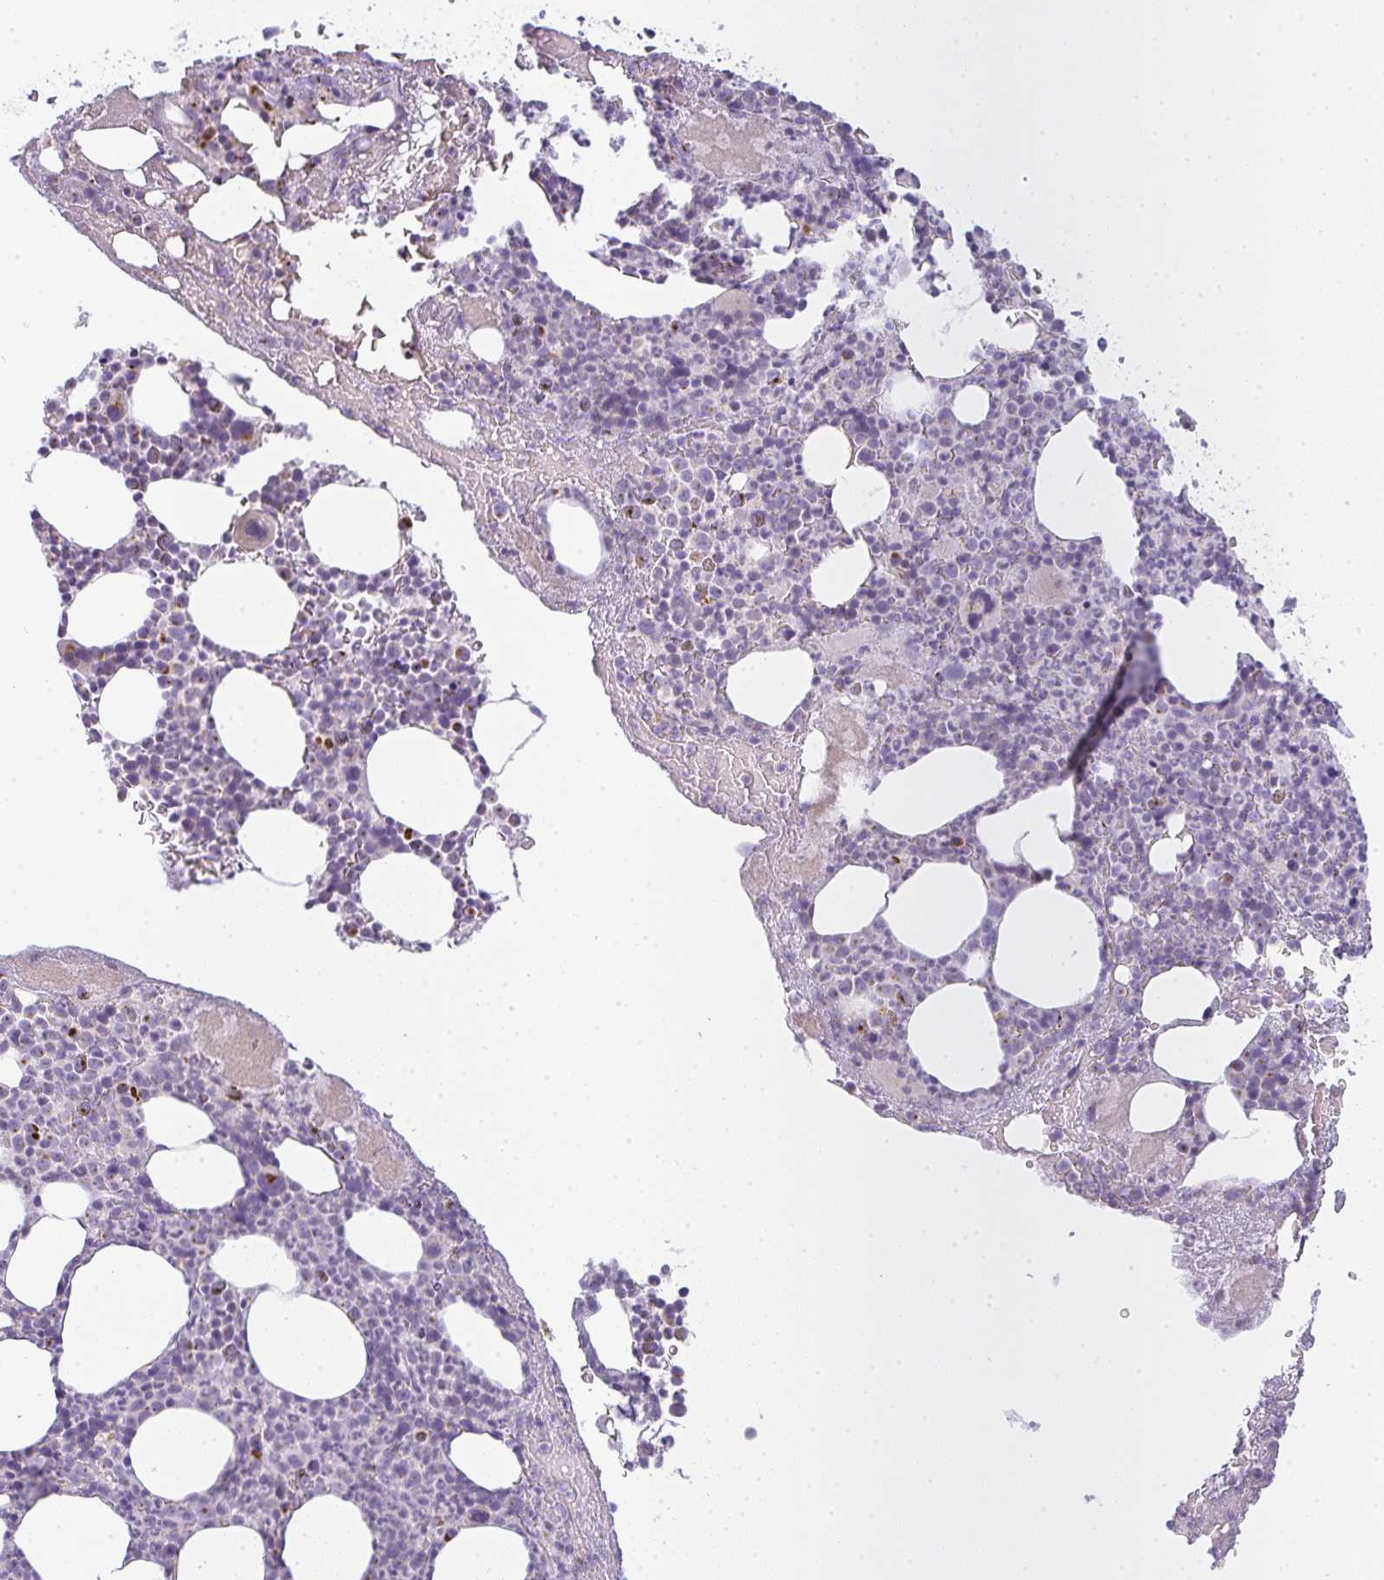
{"staining": {"intensity": "moderate", "quantity": "<25%", "location": "cytoplasmic/membranous"}, "tissue": "bone marrow", "cell_type": "Hematopoietic cells", "image_type": "normal", "snomed": [{"axis": "morphology", "description": "Normal tissue, NOS"}, {"axis": "topography", "description": "Bone marrow"}], "caption": "Bone marrow stained with DAB IHC demonstrates low levels of moderate cytoplasmic/membranous staining in approximately <25% of hematopoietic cells.", "gene": "SIRPB2", "patient": {"sex": "female", "age": 59}}